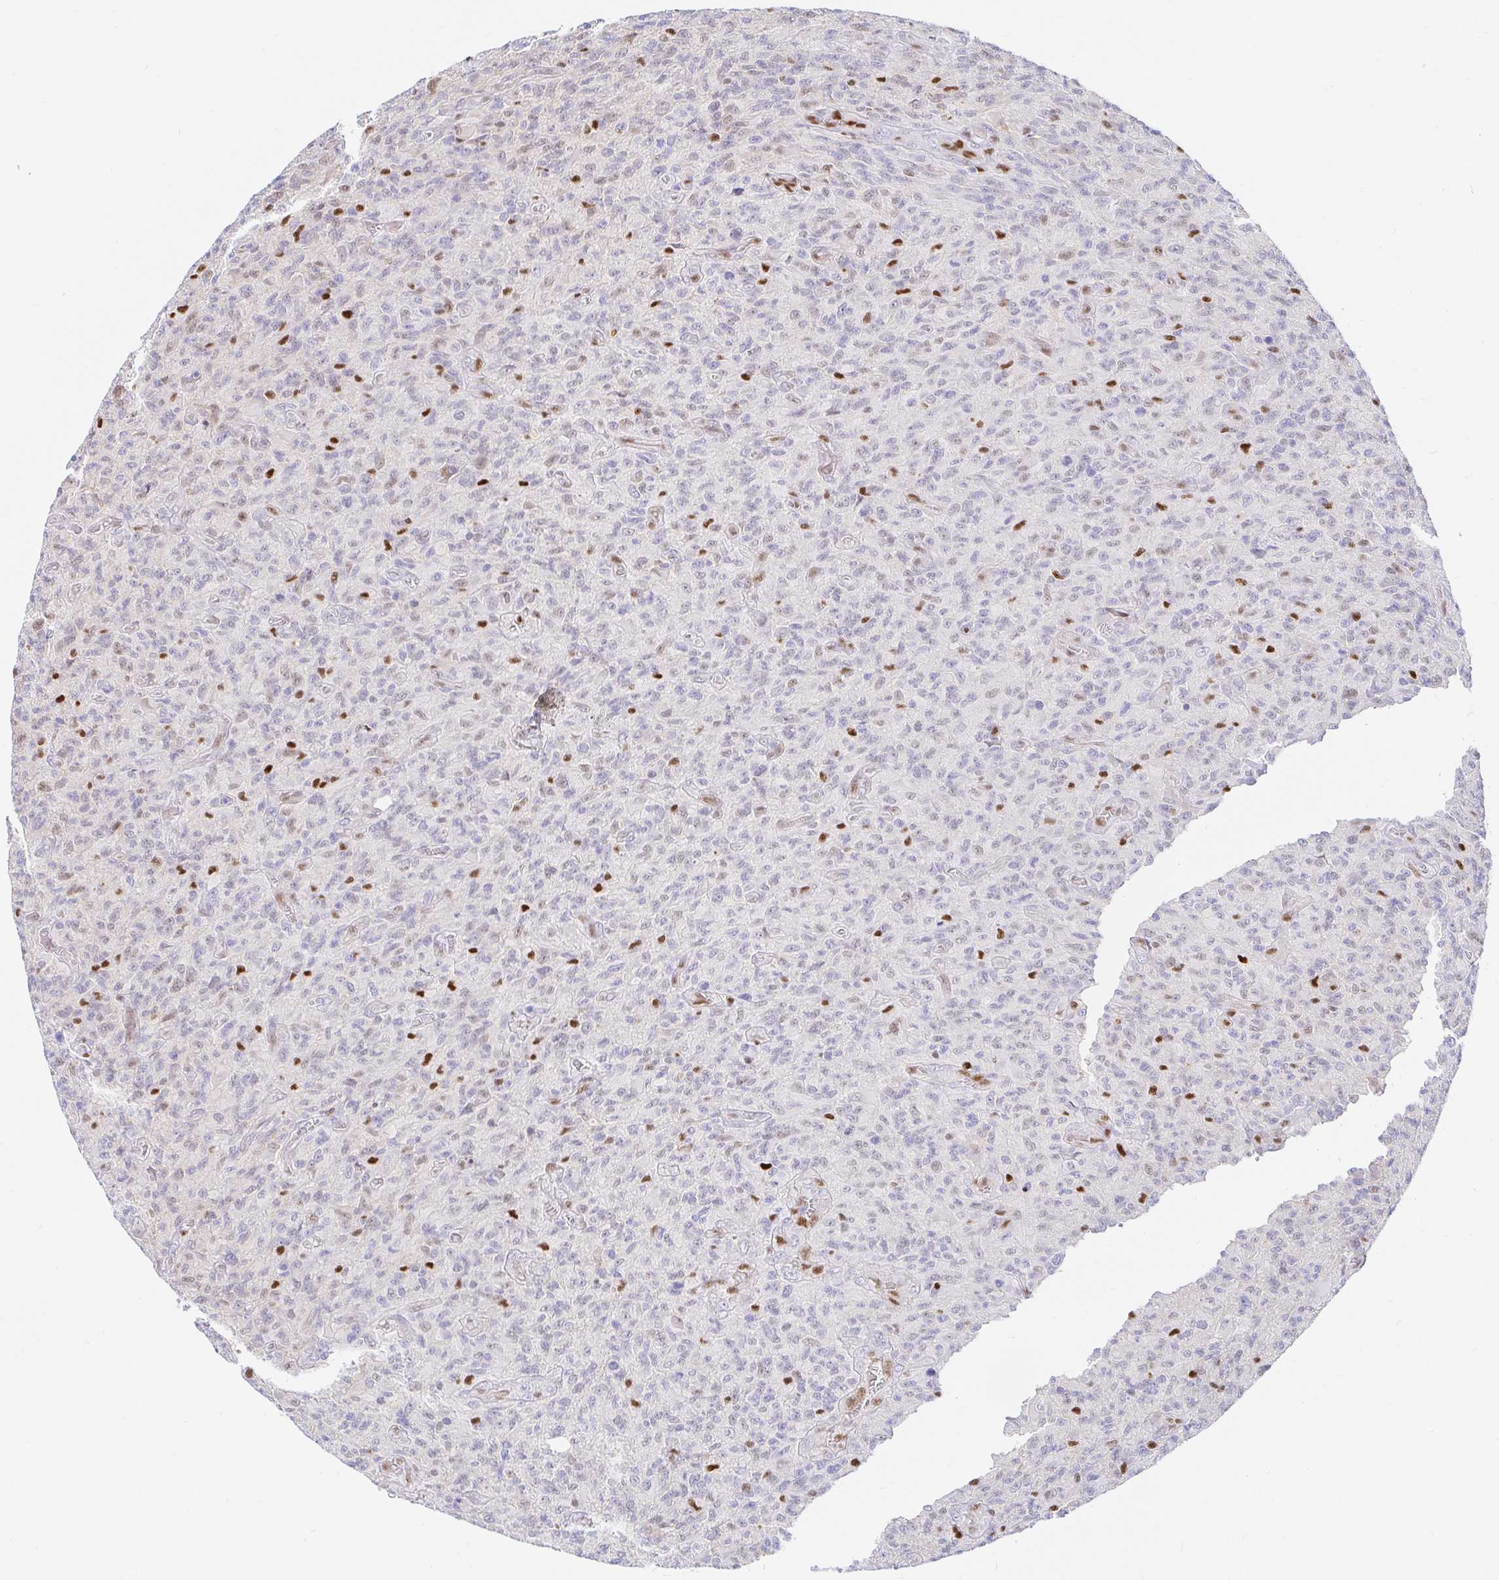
{"staining": {"intensity": "negative", "quantity": "none", "location": "none"}, "tissue": "glioma", "cell_type": "Tumor cells", "image_type": "cancer", "snomed": [{"axis": "morphology", "description": "Glioma, malignant, High grade"}, {"axis": "topography", "description": "Brain"}], "caption": "The image demonstrates no staining of tumor cells in malignant high-grade glioma.", "gene": "HINFP", "patient": {"sex": "male", "age": 61}}